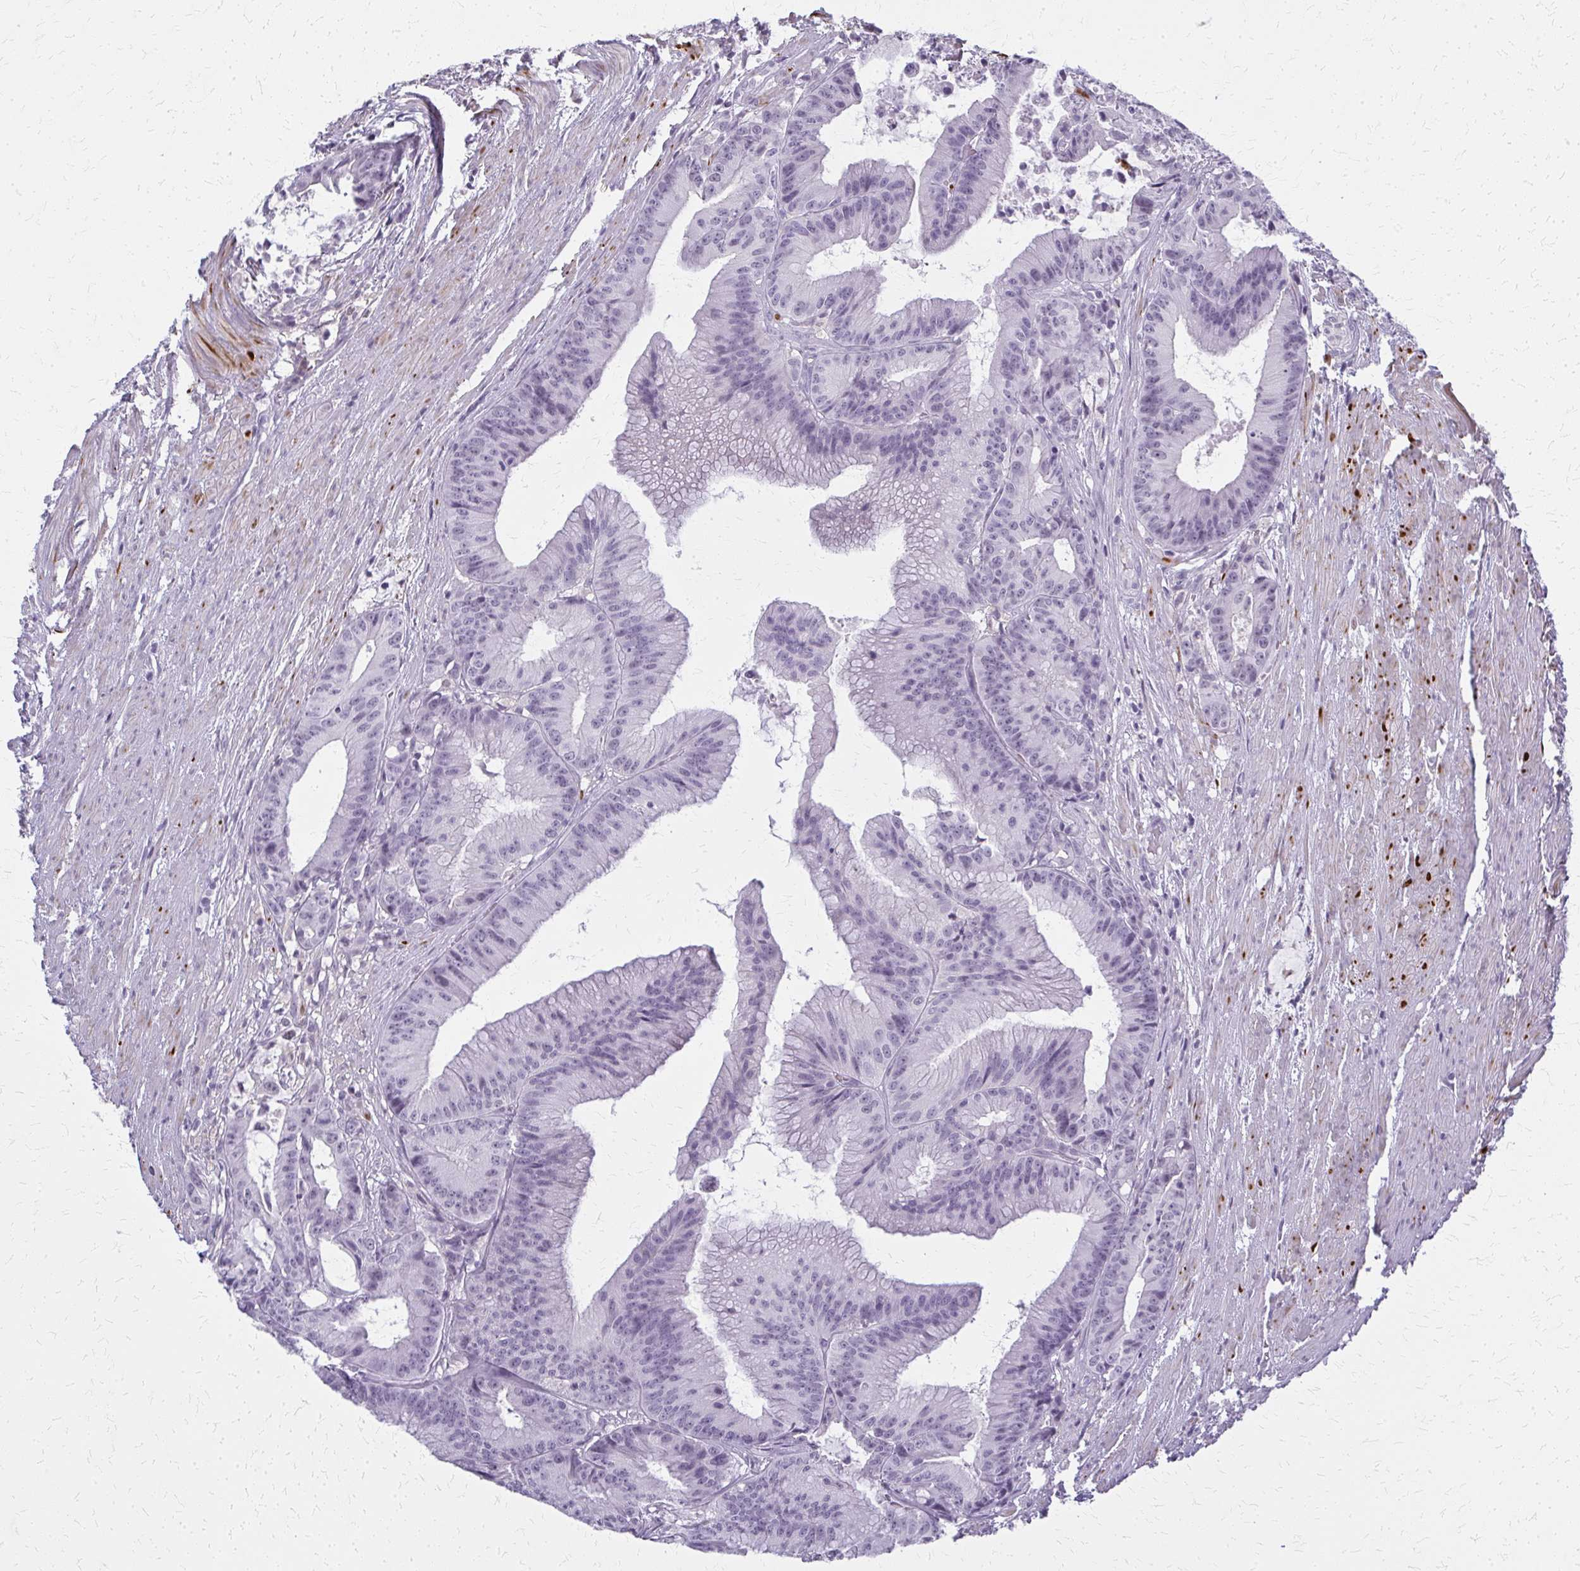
{"staining": {"intensity": "negative", "quantity": "none", "location": "none"}, "tissue": "colorectal cancer", "cell_type": "Tumor cells", "image_type": "cancer", "snomed": [{"axis": "morphology", "description": "Adenocarcinoma, NOS"}, {"axis": "topography", "description": "Colon"}], "caption": "A micrograph of colorectal cancer (adenocarcinoma) stained for a protein exhibits no brown staining in tumor cells. Brightfield microscopy of IHC stained with DAB (3,3'-diaminobenzidine) (brown) and hematoxylin (blue), captured at high magnification.", "gene": "CASQ2", "patient": {"sex": "female", "age": 78}}